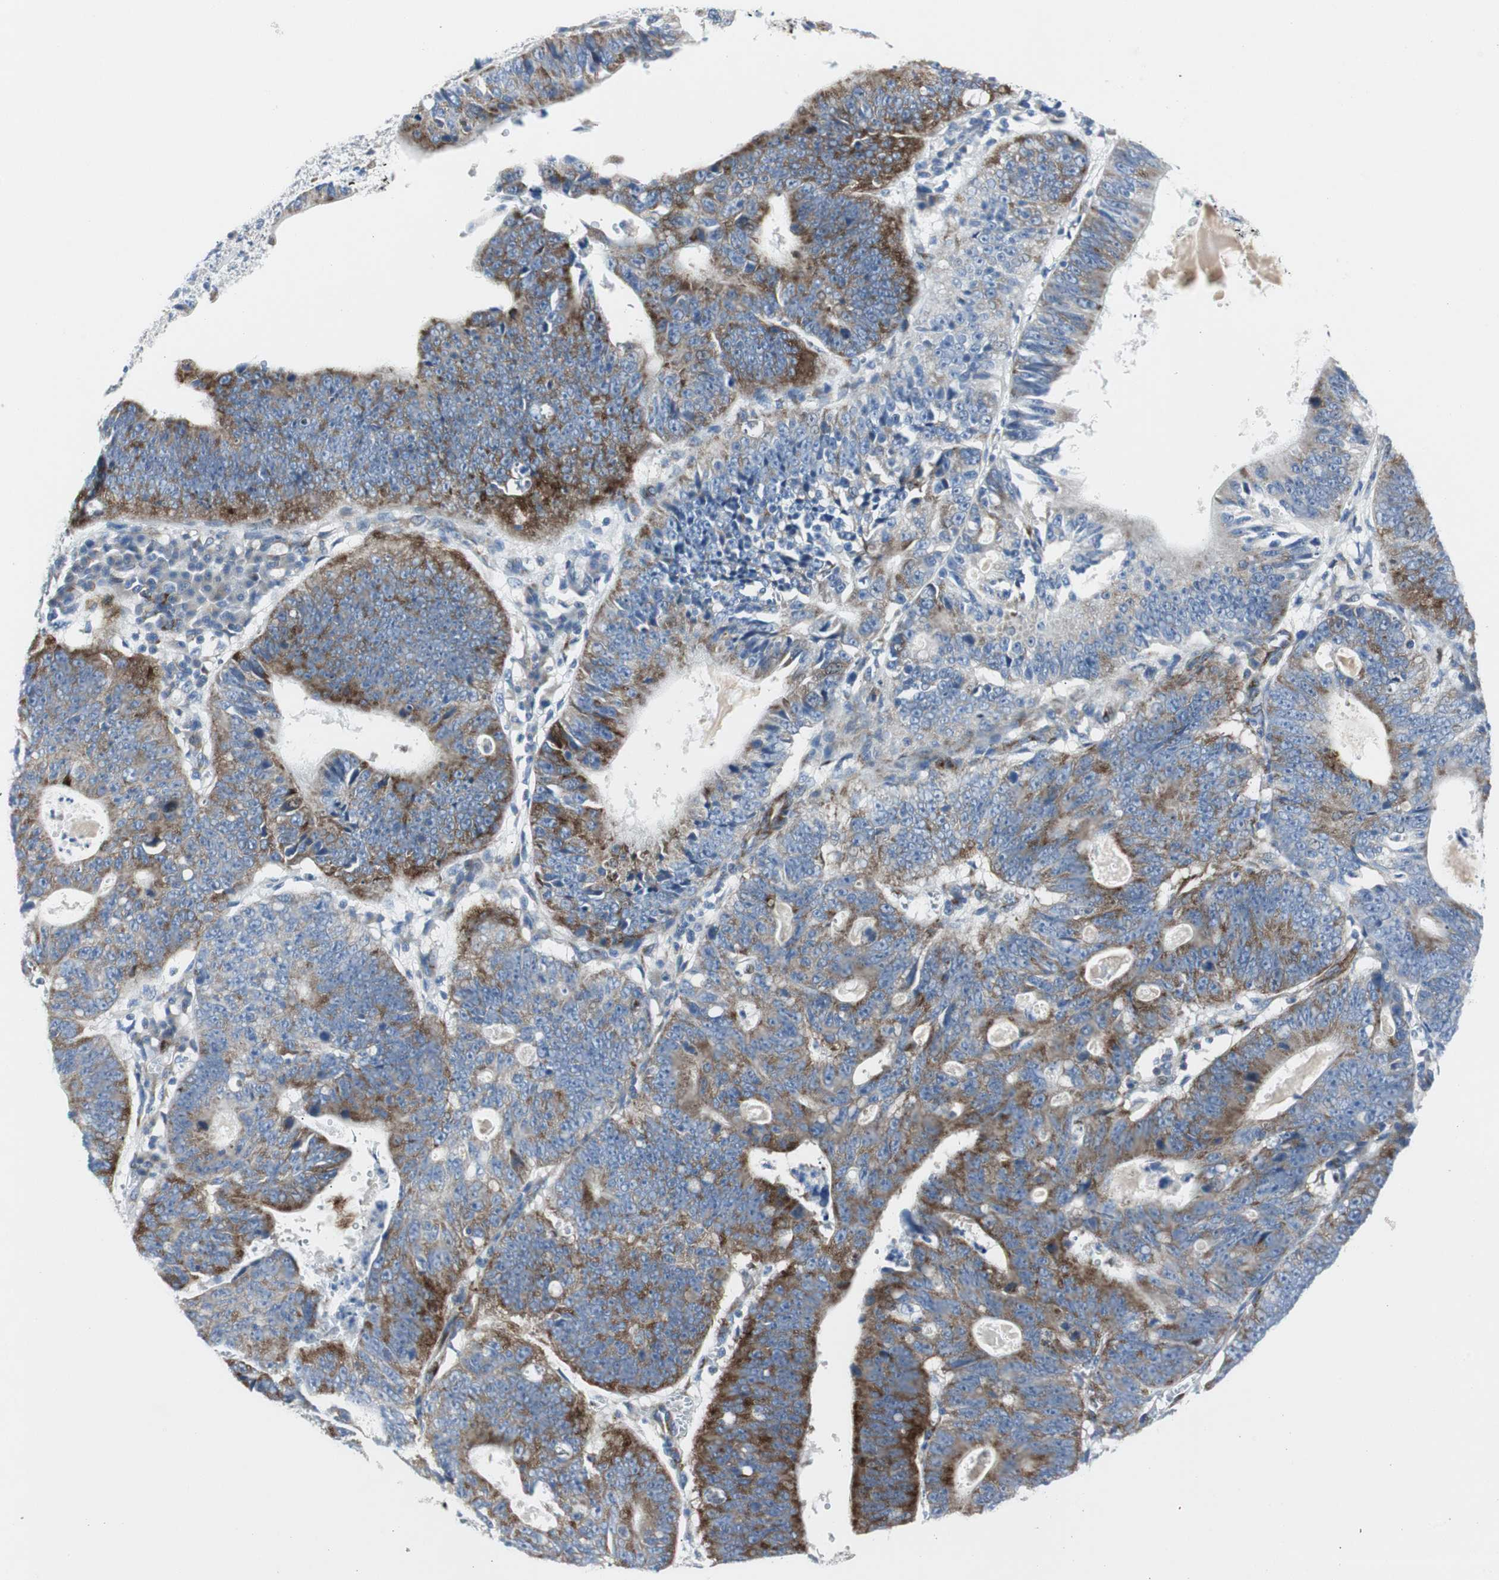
{"staining": {"intensity": "strong", "quantity": ">75%", "location": "cytoplasmic/membranous"}, "tissue": "stomach cancer", "cell_type": "Tumor cells", "image_type": "cancer", "snomed": [{"axis": "morphology", "description": "Adenocarcinoma, NOS"}, {"axis": "topography", "description": "Stomach"}], "caption": "Immunohistochemical staining of stomach cancer (adenocarcinoma) reveals high levels of strong cytoplasmic/membranous staining in approximately >75% of tumor cells.", "gene": "BBC3", "patient": {"sex": "male", "age": 59}}